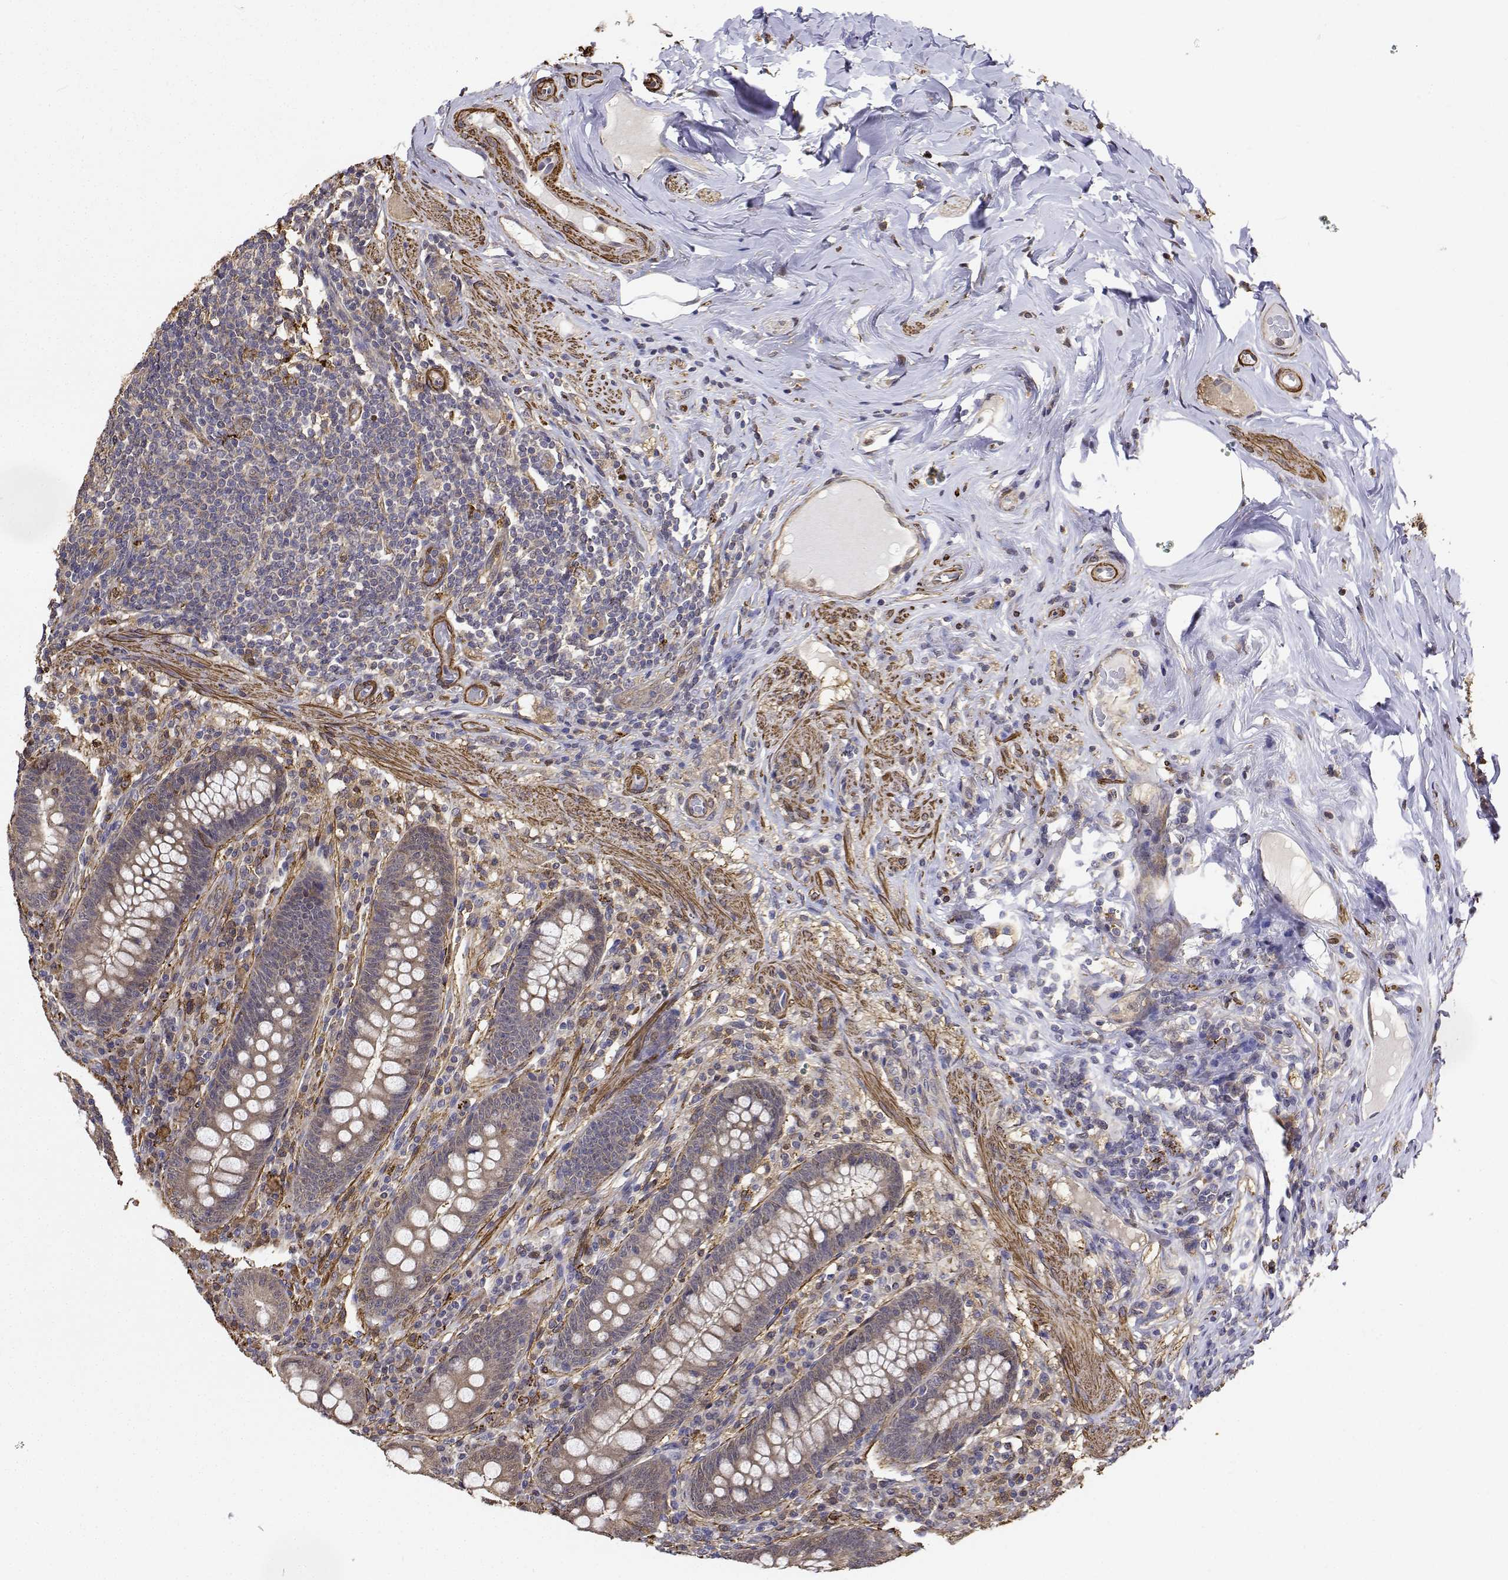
{"staining": {"intensity": "moderate", "quantity": "25%-75%", "location": "cytoplasmic/membranous"}, "tissue": "appendix", "cell_type": "Glandular cells", "image_type": "normal", "snomed": [{"axis": "morphology", "description": "Normal tissue, NOS"}, {"axis": "topography", "description": "Appendix"}], "caption": "Immunohistochemistry (IHC) staining of benign appendix, which exhibits medium levels of moderate cytoplasmic/membranous staining in approximately 25%-75% of glandular cells indicating moderate cytoplasmic/membranous protein expression. The staining was performed using DAB (3,3'-diaminobenzidine) (brown) for protein detection and nuclei were counterstained in hematoxylin (blue).", "gene": "PCID2", "patient": {"sex": "male", "age": 71}}